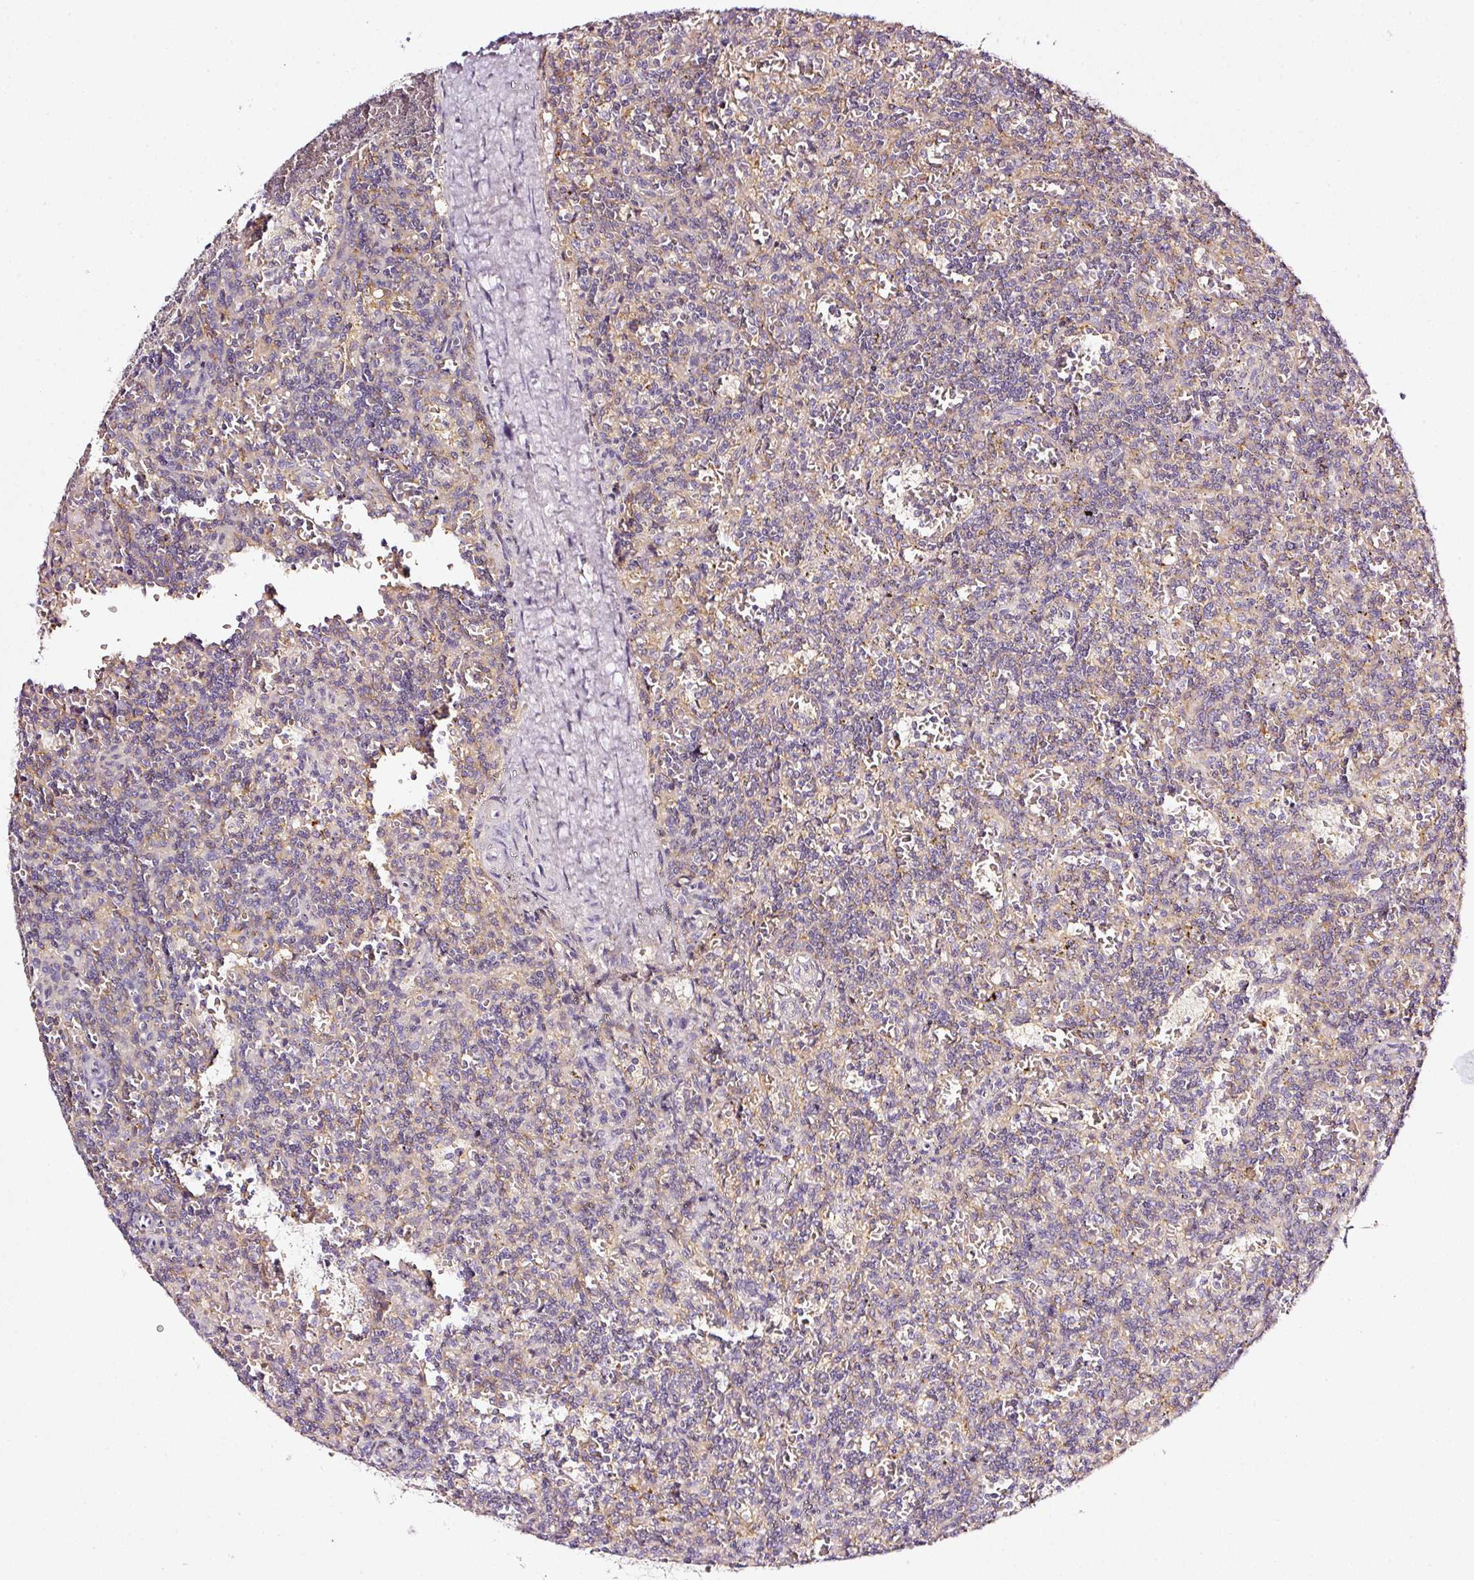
{"staining": {"intensity": "negative", "quantity": "none", "location": "none"}, "tissue": "lymphoma", "cell_type": "Tumor cells", "image_type": "cancer", "snomed": [{"axis": "morphology", "description": "Malignant lymphoma, non-Hodgkin's type, Low grade"}, {"axis": "topography", "description": "Spleen"}], "caption": "High power microscopy image of an immunohistochemistry micrograph of low-grade malignant lymphoma, non-Hodgkin's type, revealing no significant positivity in tumor cells.", "gene": "CD47", "patient": {"sex": "male", "age": 73}}